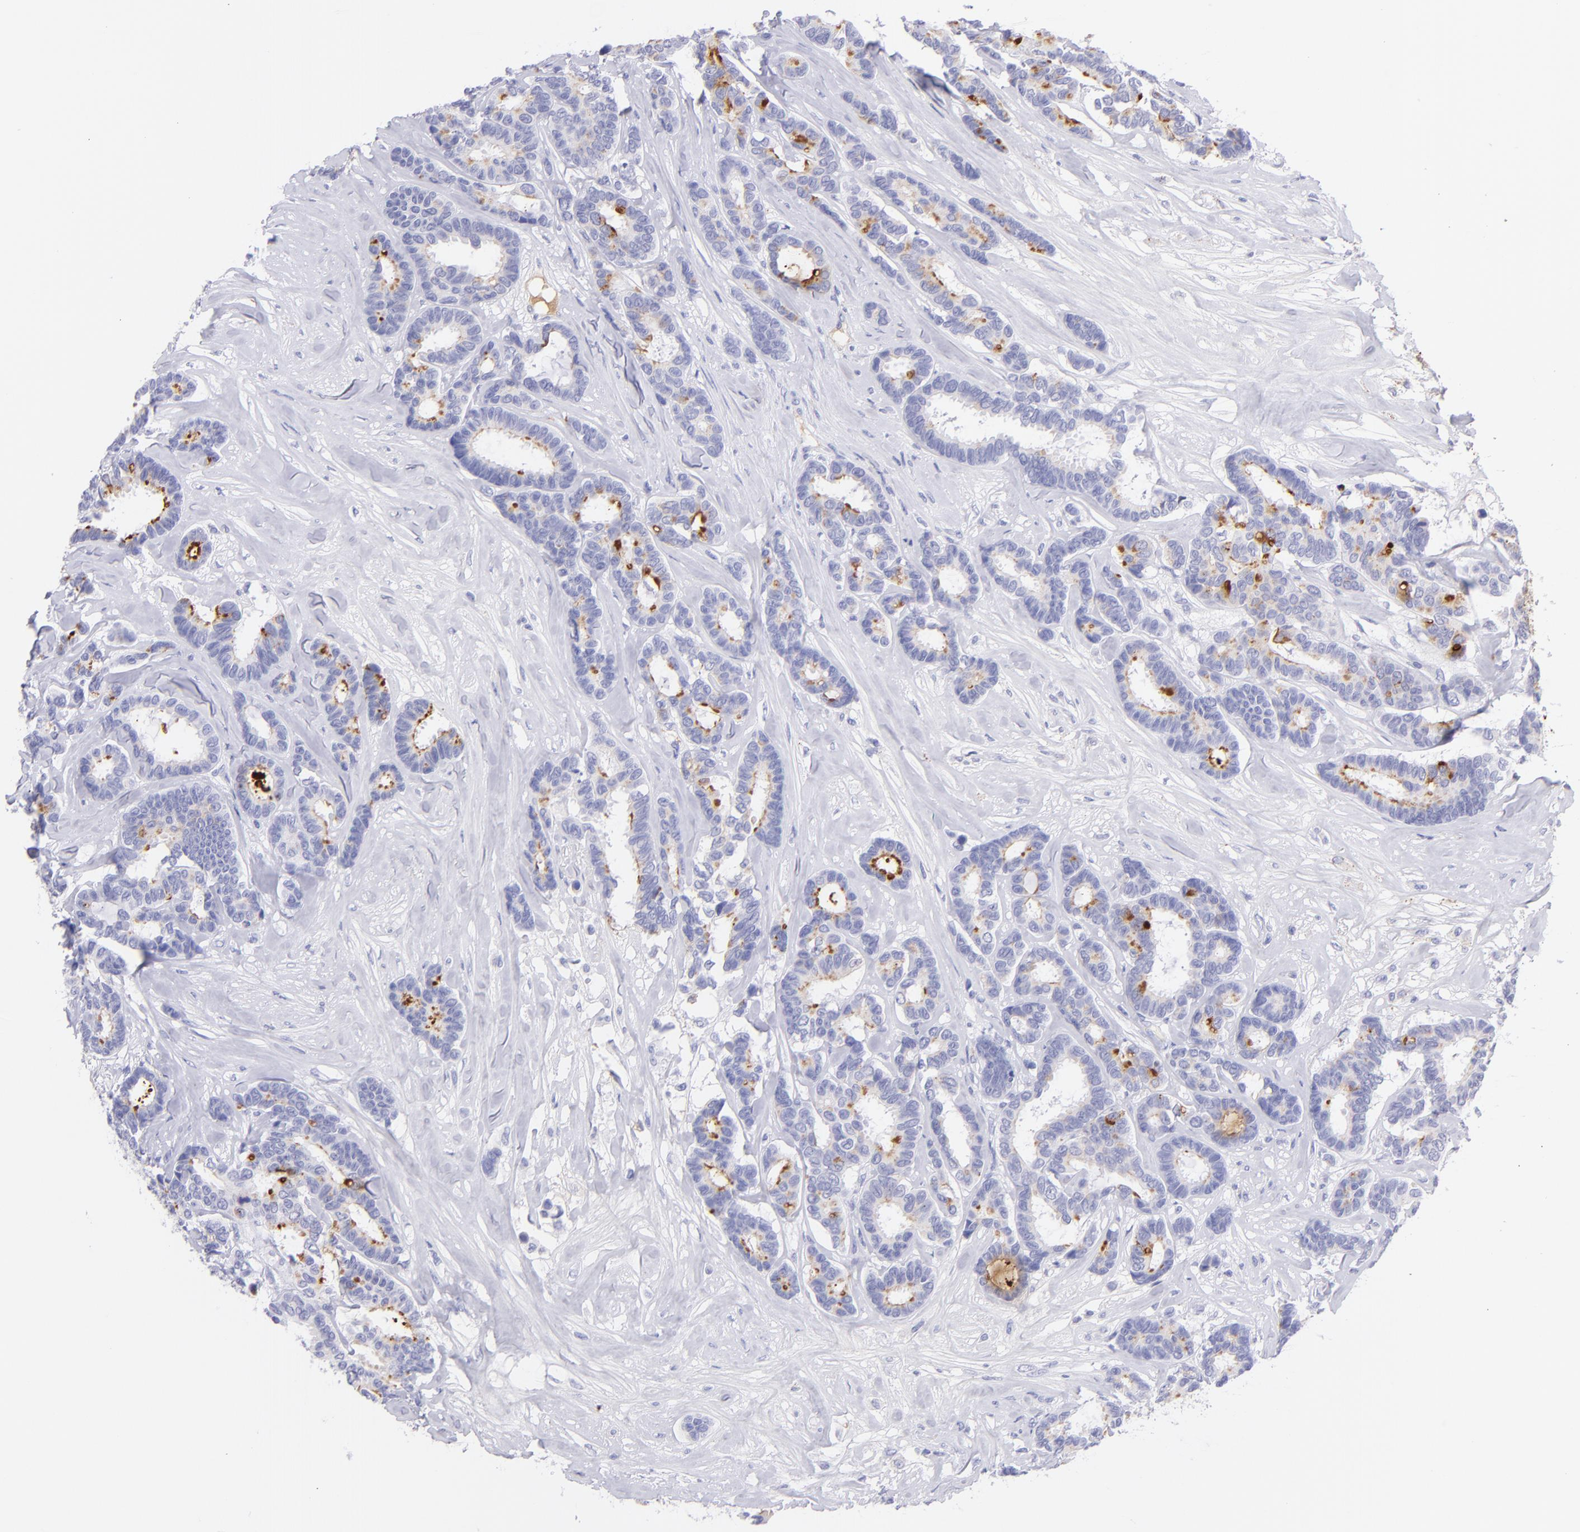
{"staining": {"intensity": "strong", "quantity": "<25%", "location": "cytoplasmic/membranous"}, "tissue": "breast cancer", "cell_type": "Tumor cells", "image_type": "cancer", "snomed": [{"axis": "morphology", "description": "Duct carcinoma"}, {"axis": "topography", "description": "Breast"}], "caption": "Infiltrating ductal carcinoma (breast) tissue demonstrates strong cytoplasmic/membranous expression in about <25% of tumor cells", "gene": "PIP", "patient": {"sex": "female", "age": 87}}